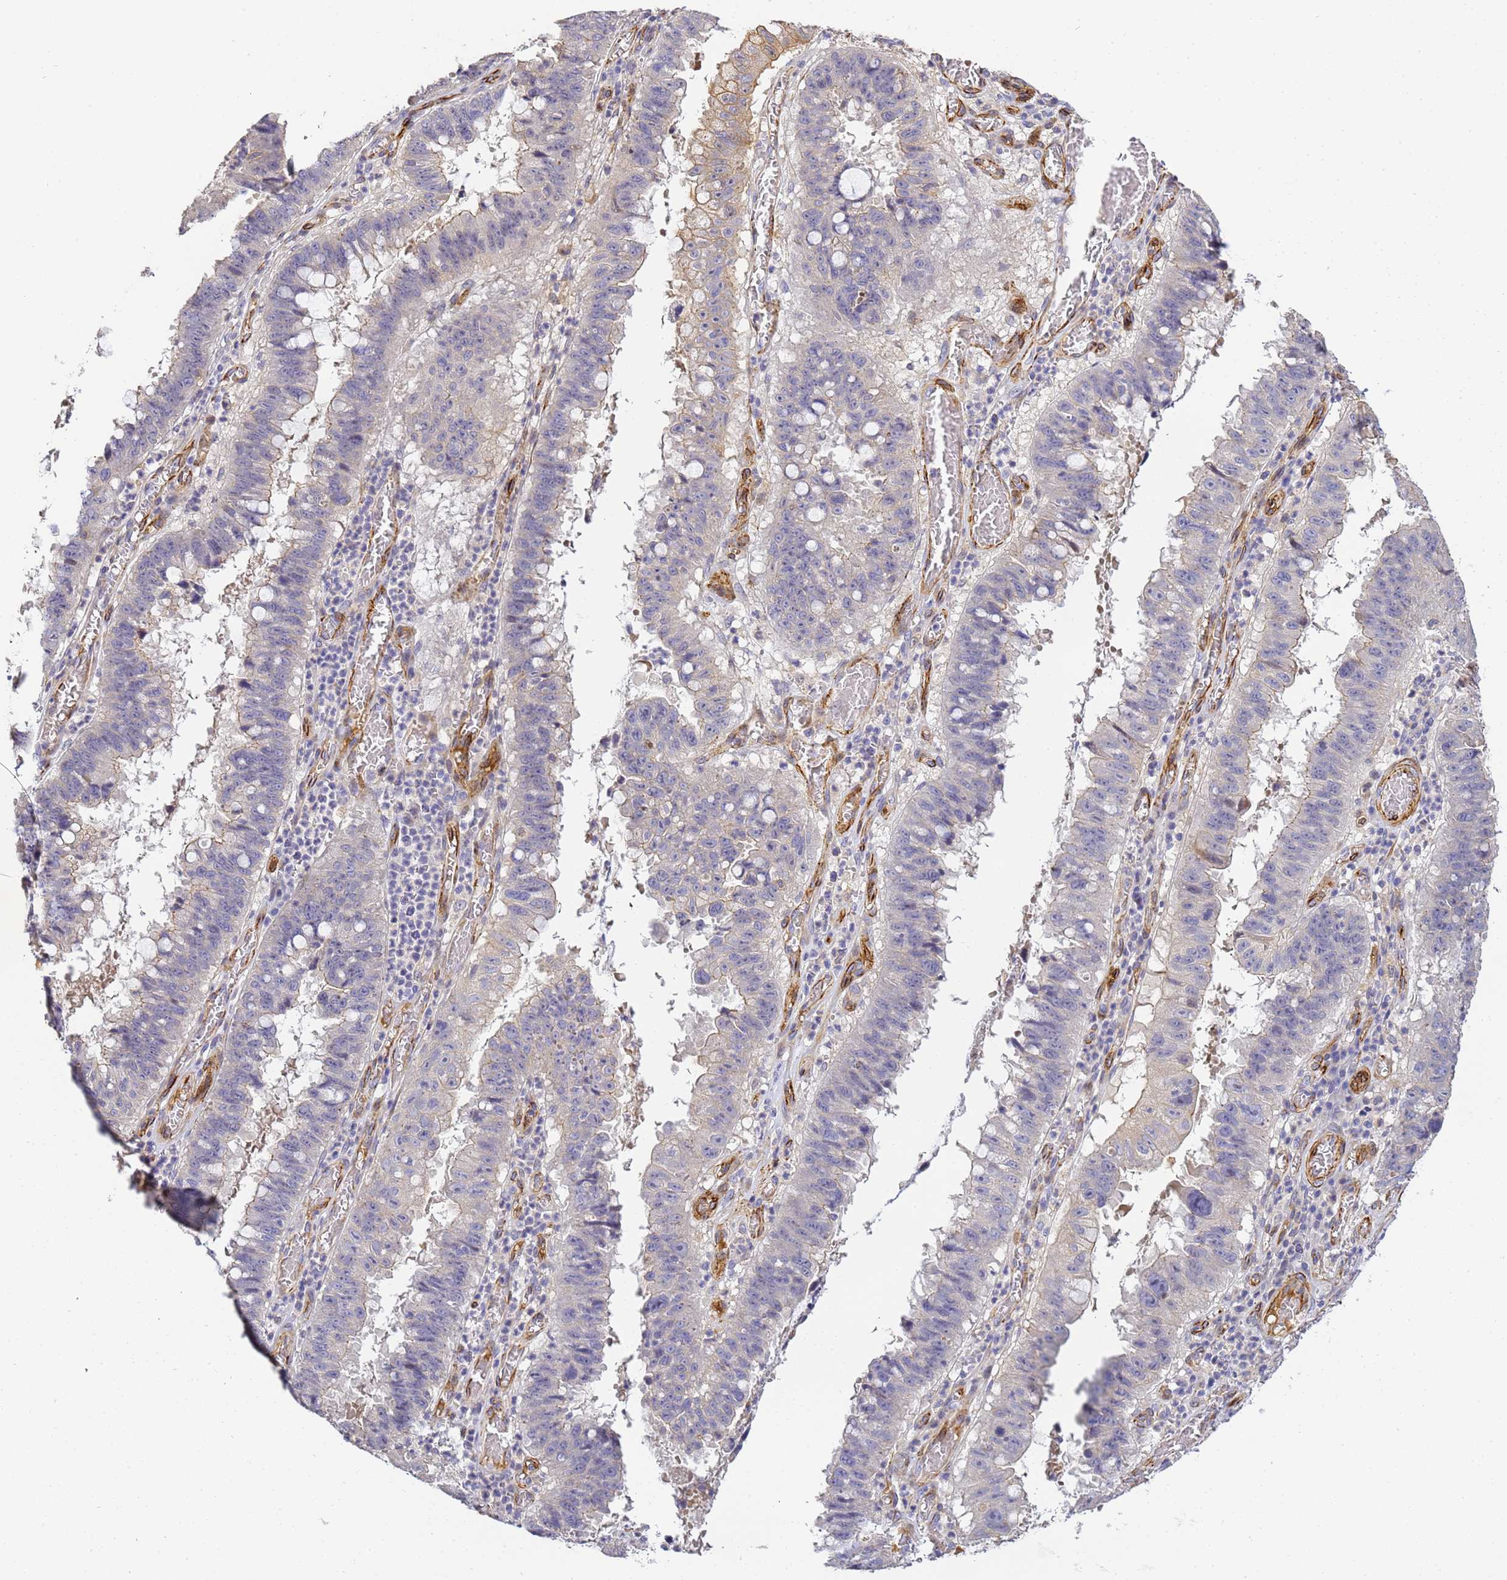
{"staining": {"intensity": "negative", "quantity": "none", "location": "none"}, "tissue": "stomach cancer", "cell_type": "Tumor cells", "image_type": "cancer", "snomed": [{"axis": "morphology", "description": "Adenocarcinoma, NOS"}, {"axis": "topography", "description": "Stomach"}], "caption": "Tumor cells show no significant positivity in stomach cancer (adenocarcinoma). (Brightfield microscopy of DAB immunohistochemistry (IHC) at high magnification).", "gene": "CFH", "patient": {"sex": "male", "age": 59}}